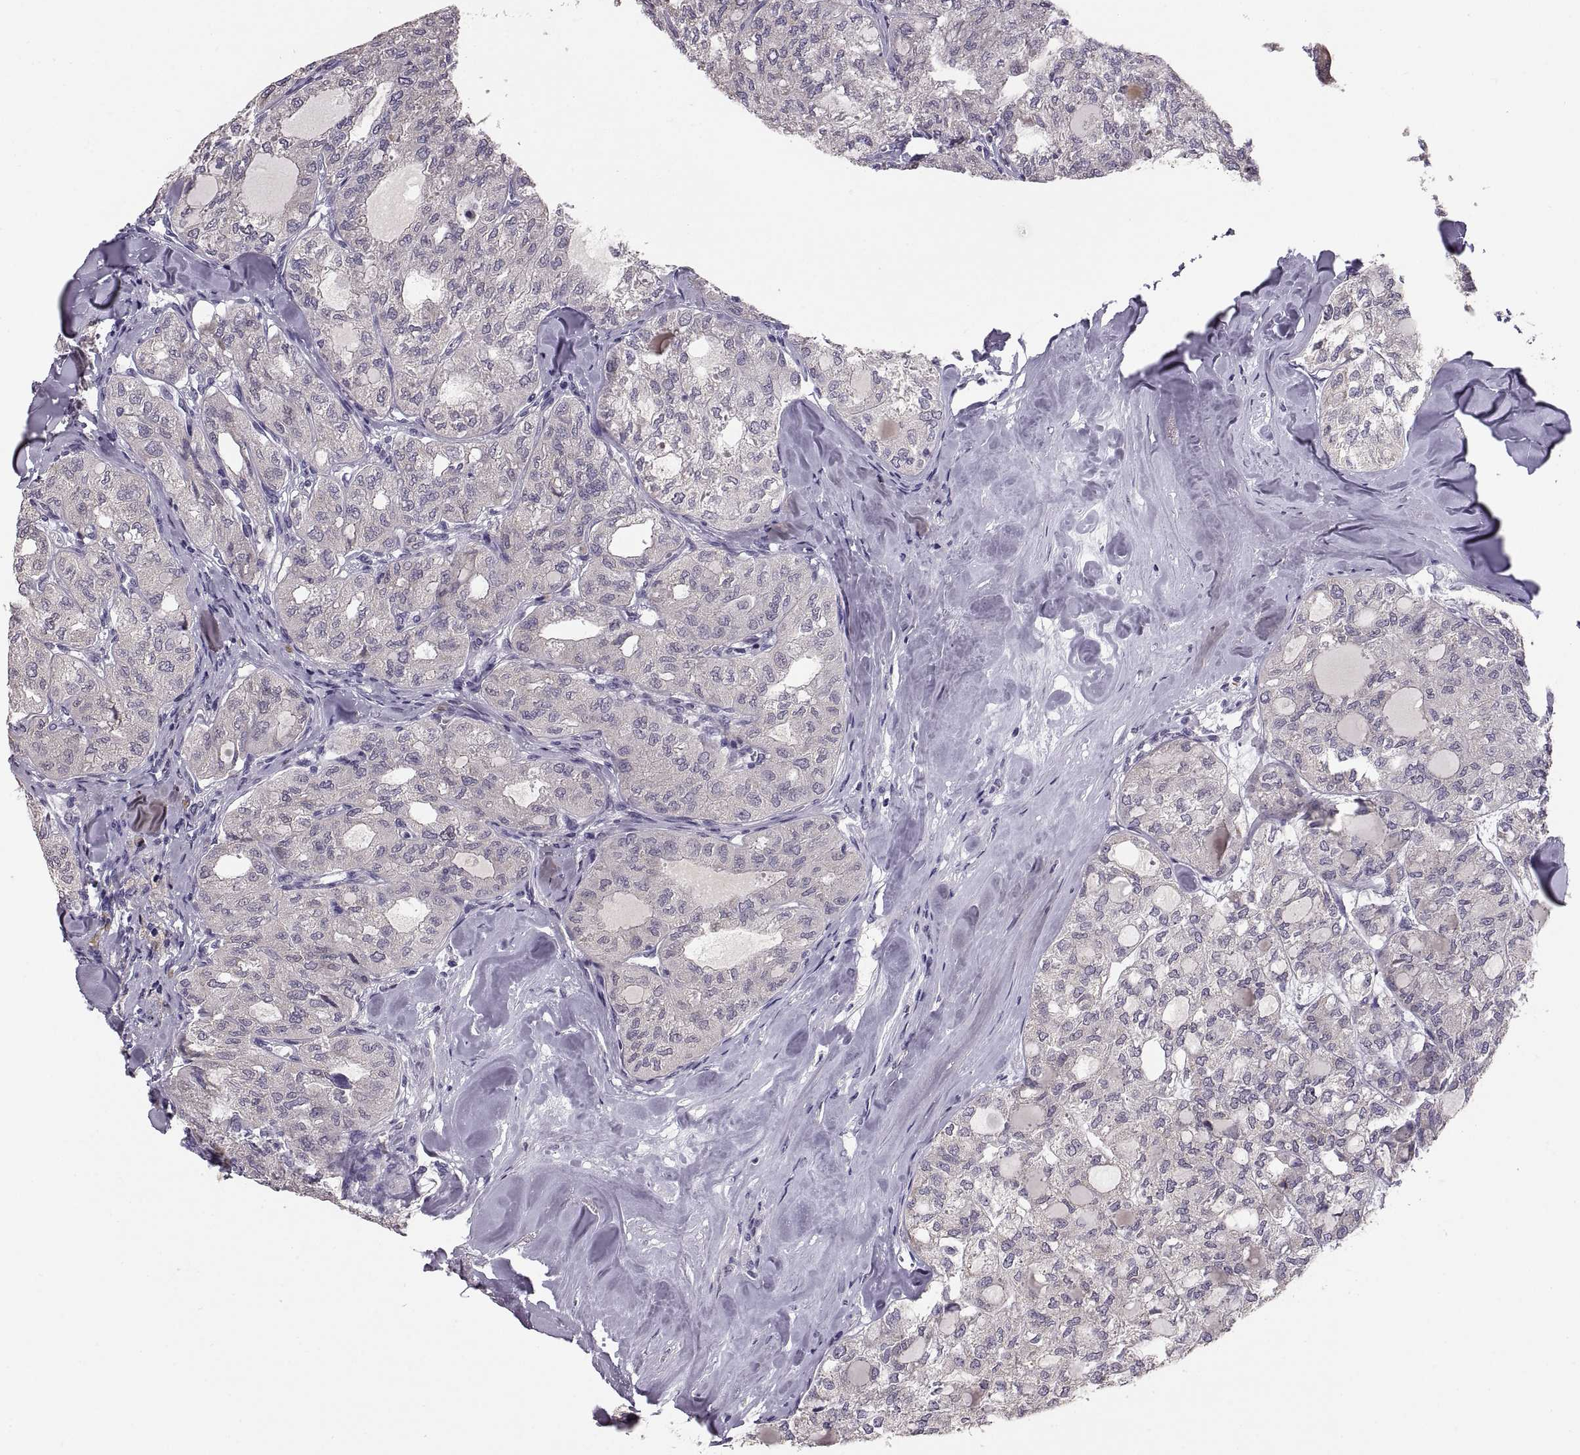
{"staining": {"intensity": "negative", "quantity": "none", "location": "none"}, "tissue": "thyroid cancer", "cell_type": "Tumor cells", "image_type": "cancer", "snomed": [{"axis": "morphology", "description": "Follicular adenoma carcinoma, NOS"}, {"axis": "topography", "description": "Thyroid gland"}], "caption": "Photomicrograph shows no protein staining in tumor cells of thyroid cancer (follicular adenoma carcinoma) tissue.", "gene": "MAGEB18", "patient": {"sex": "male", "age": 75}}